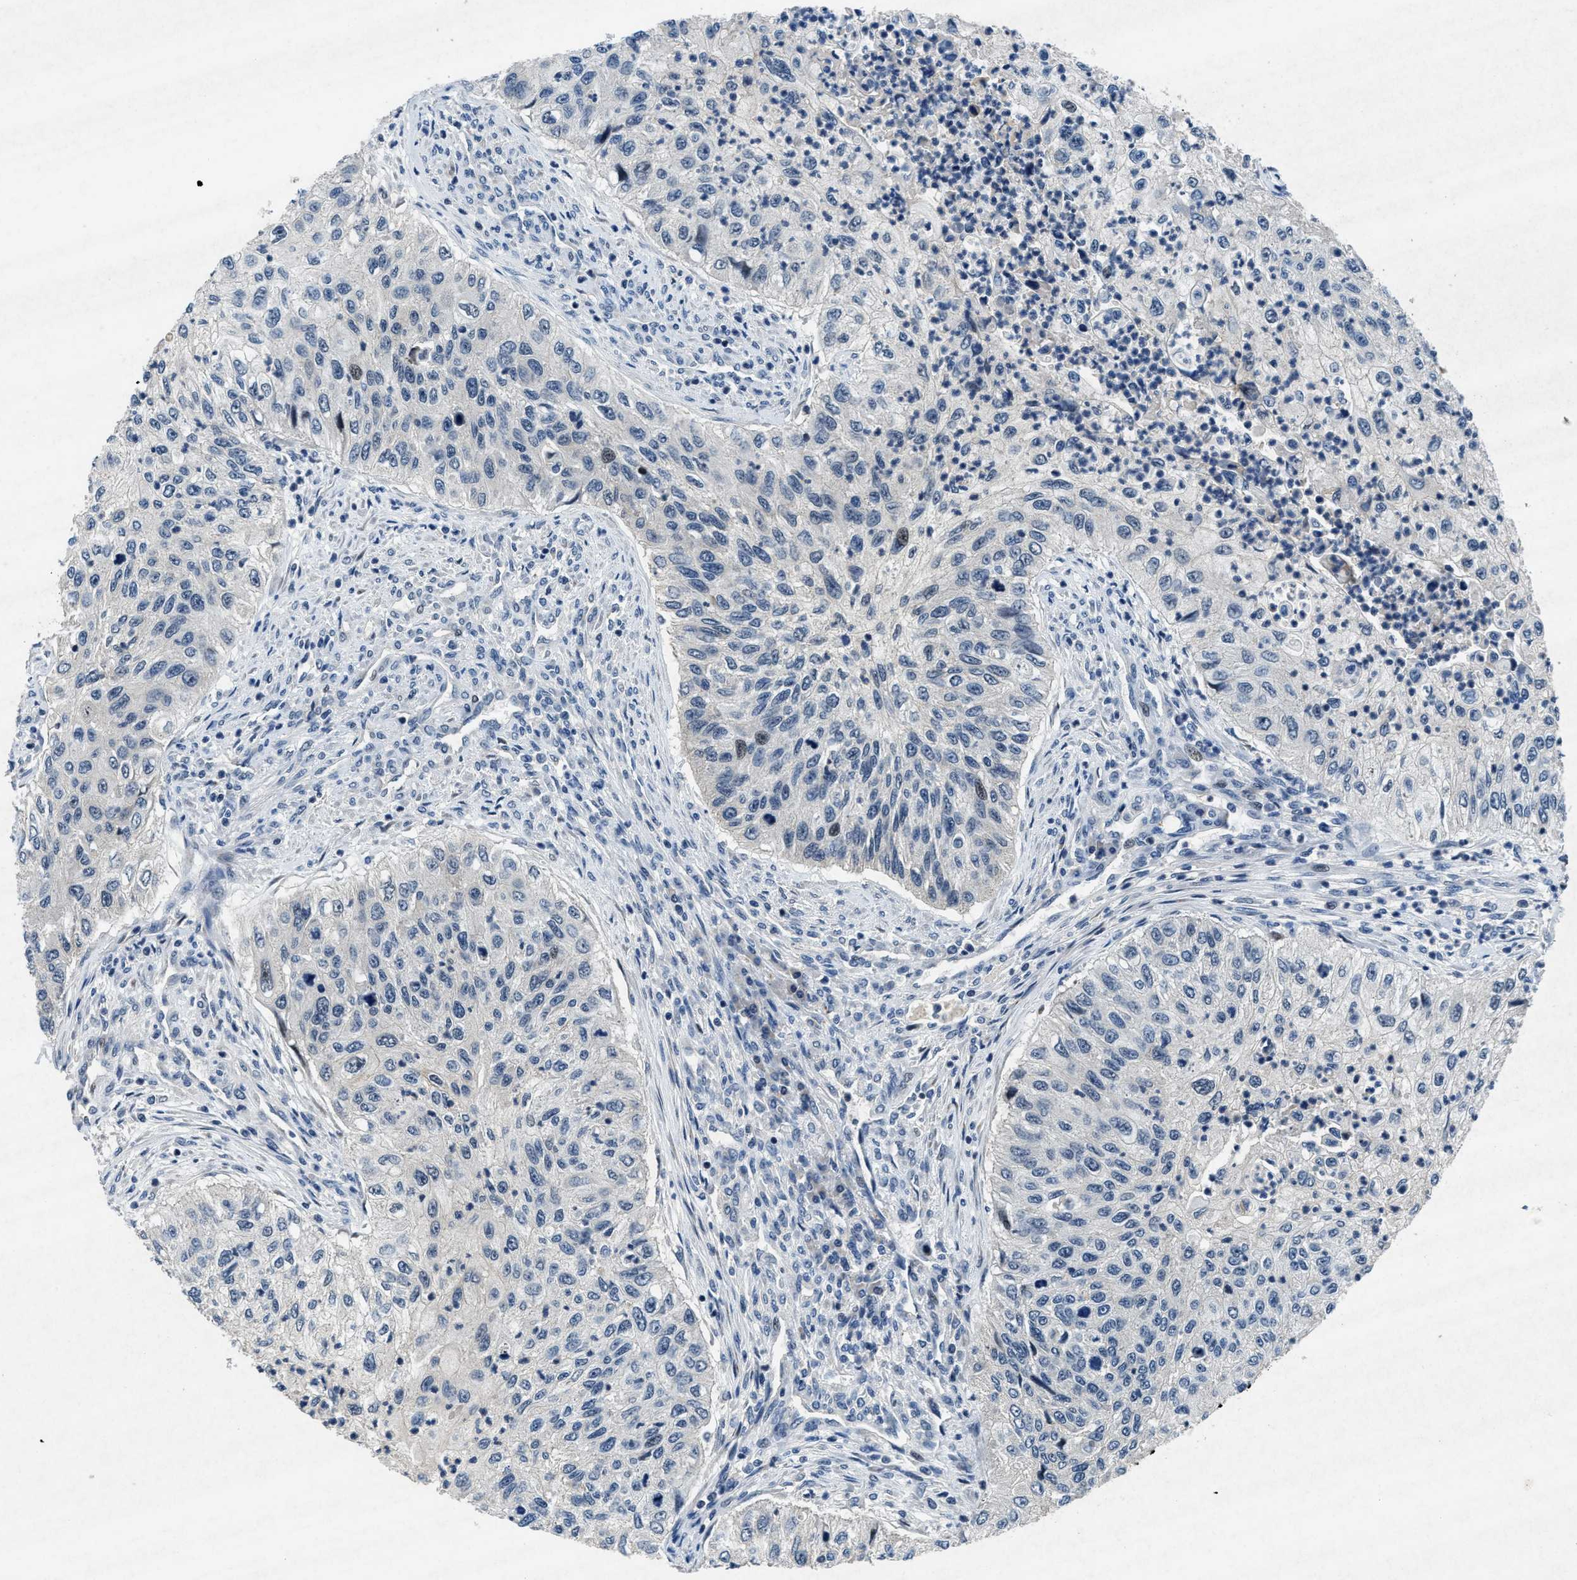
{"staining": {"intensity": "weak", "quantity": "<25%", "location": "nuclear"}, "tissue": "urothelial cancer", "cell_type": "Tumor cells", "image_type": "cancer", "snomed": [{"axis": "morphology", "description": "Urothelial carcinoma, High grade"}, {"axis": "topography", "description": "Urinary bladder"}], "caption": "Protein analysis of urothelial cancer exhibits no significant staining in tumor cells.", "gene": "PHLDA1", "patient": {"sex": "female", "age": 60}}